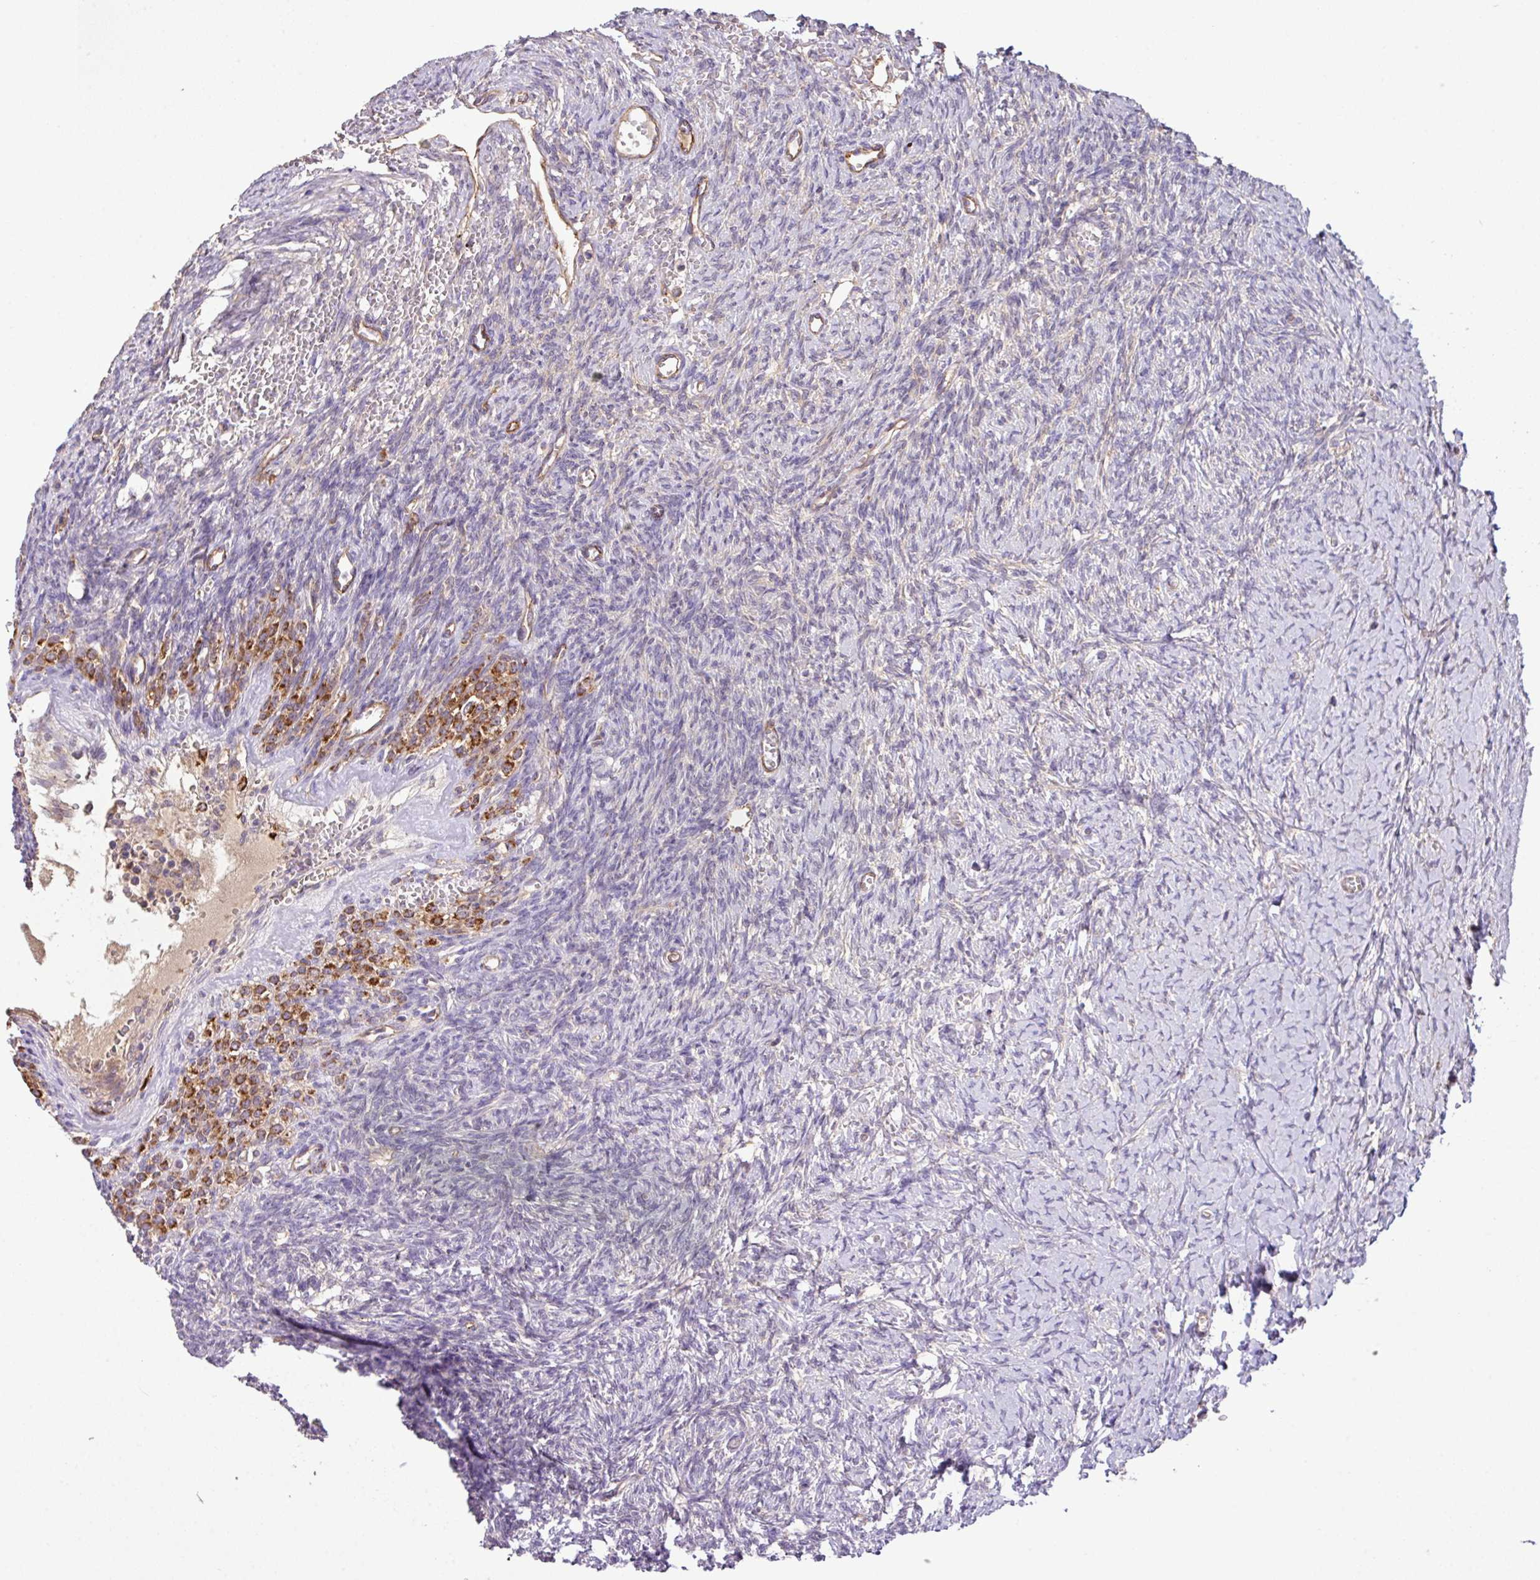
{"staining": {"intensity": "moderate", "quantity": "<25%", "location": "cytoplasmic/membranous"}, "tissue": "ovary", "cell_type": "Ovarian stroma cells", "image_type": "normal", "snomed": [{"axis": "morphology", "description": "Normal tissue, NOS"}, {"axis": "topography", "description": "Ovary"}], "caption": "The immunohistochemical stain highlights moderate cytoplasmic/membranous staining in ovarian stroma cells of unremarkable ovary. Nuclei are stained in blue.", "gene": "LRRC53", "patient": {"sex": "female", "age": 39}}